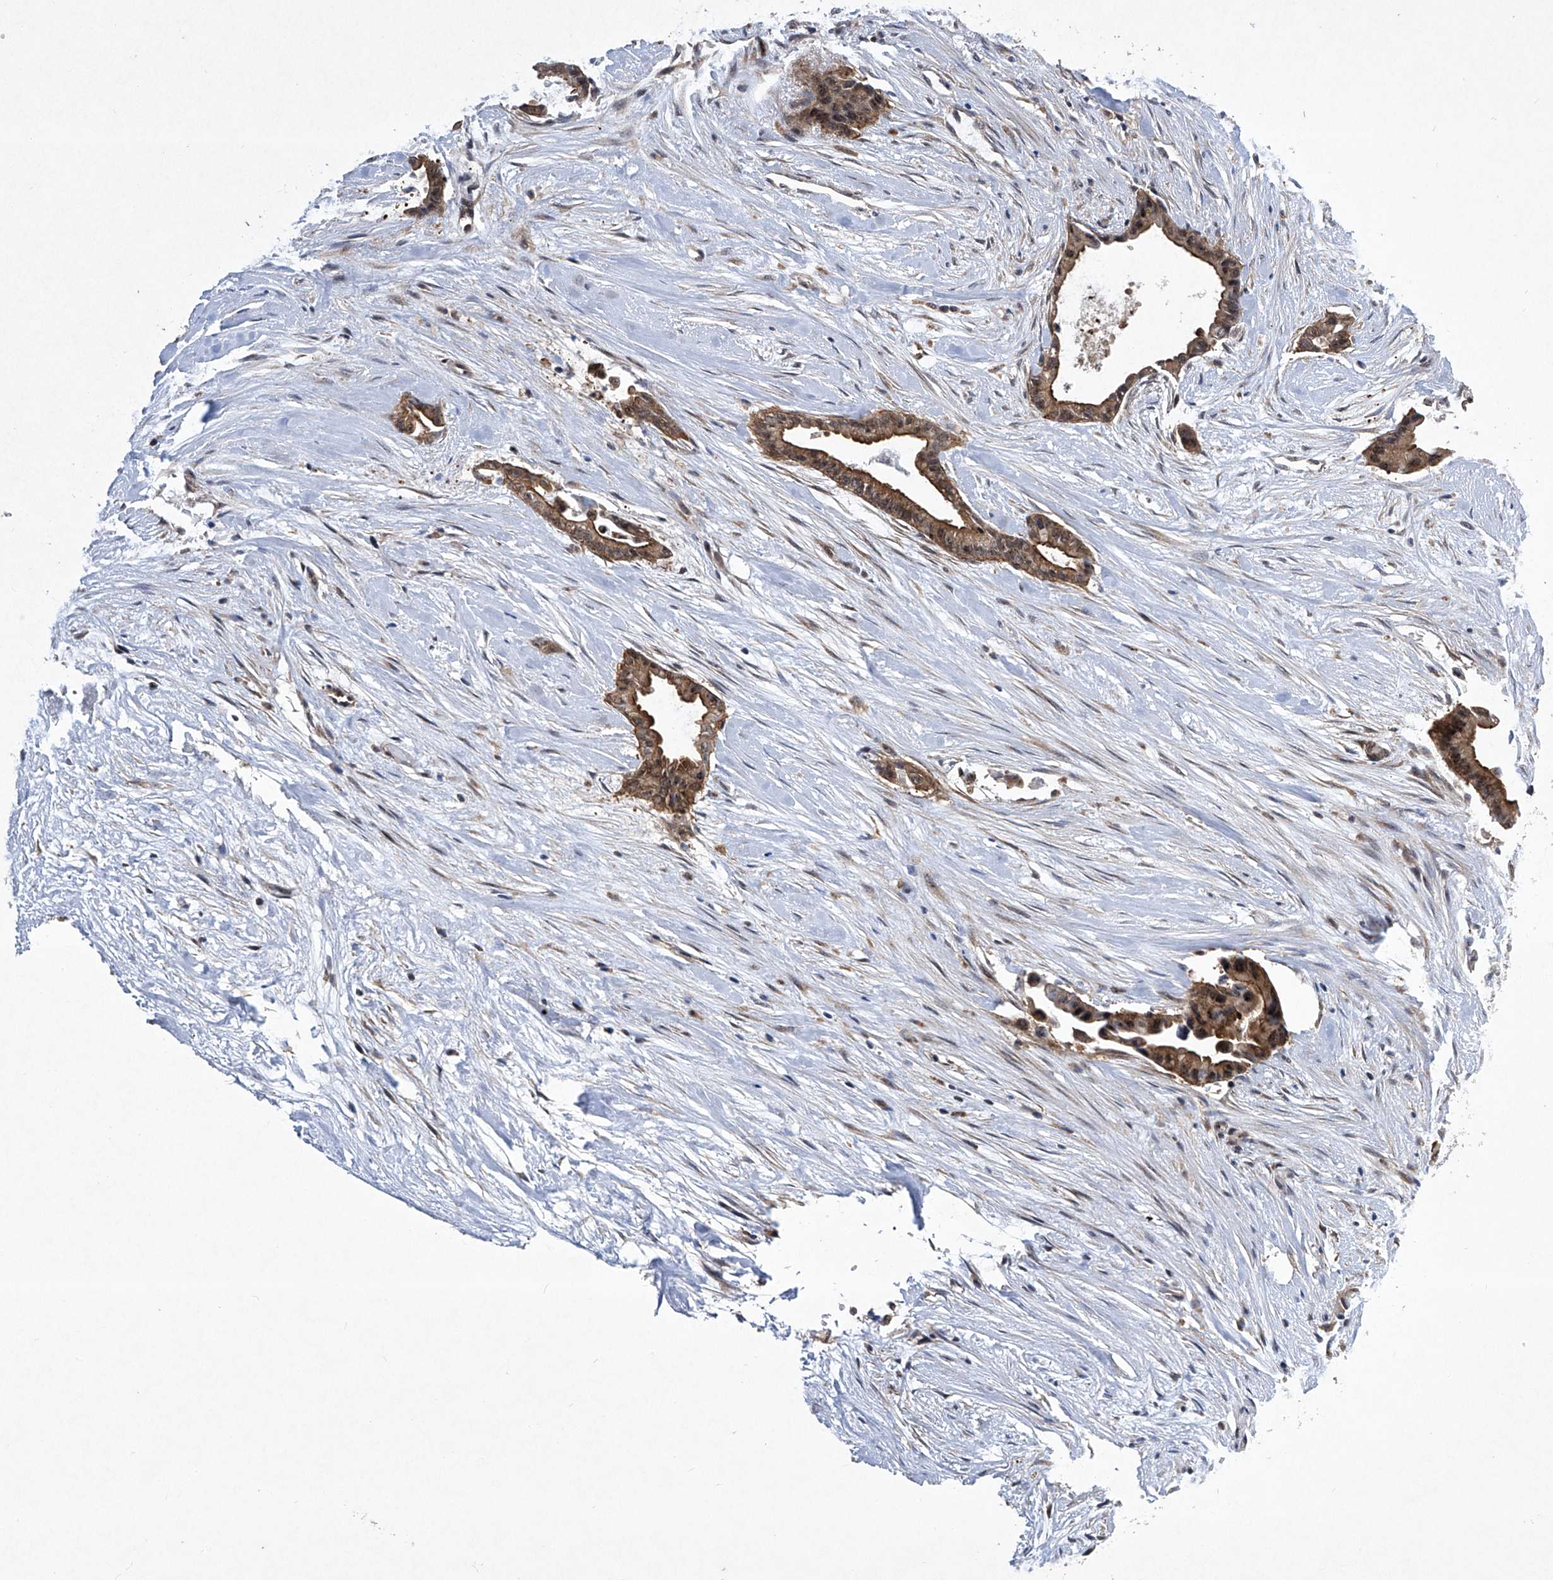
{"staining": {"intensity": "moderate", "quantity": ">75%", "location": "cytoplasmic/membranous,nuclear"}, "tissue": "liver cancer", "cell_type": "Tumor cells", "image_type": "cancer", "snomed": [{"axis": "morphology", "description": "Cholangiocarcinoma"}, {"axis": "topography", "description": "Liver"}], "caption": "An immunohistochemistry image of neoplastic tissue is shown. Protein staining in brown labels moderate cytoplasmic/membranous and nuclear positivity in liver cholangiocarcinoma within tumor cells.", "gene": "CISH", "patient": {"sex": "female", "age": 55}}